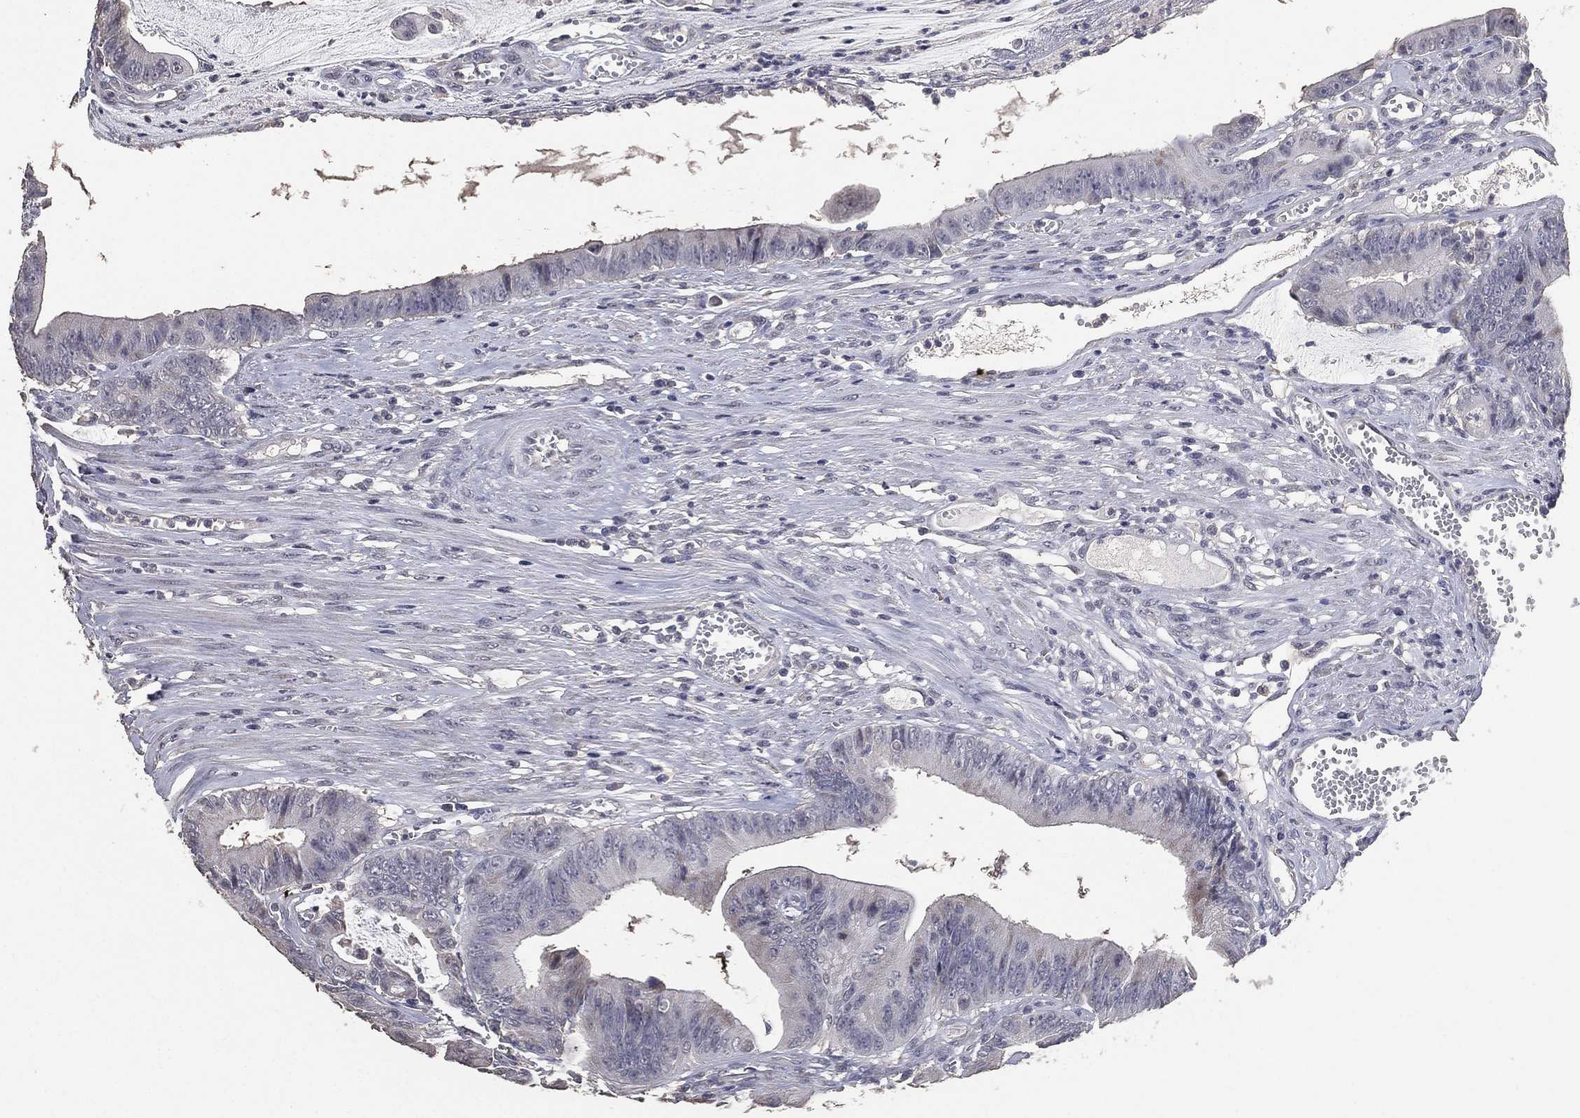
{"staining": {"intensity": "negative", "quantity": "none", "location": "none"}, "tissue": "colorectal cancer", "cell_type": "Tumor cells", "image_type": "cancer", "snomed": [{"axis": "morphology", "description": "Adenocarcinoma, NOS"}, {"axis": "topography", "description": "Colon"}], "caption": "This is an immunohistochemistry (IHC) photomicrograph of adenocarcinoma (colorectal). There is no positivity in tumor cells.", "gene": "DSG1", "patient": {"sex": "female", "age": 69}}